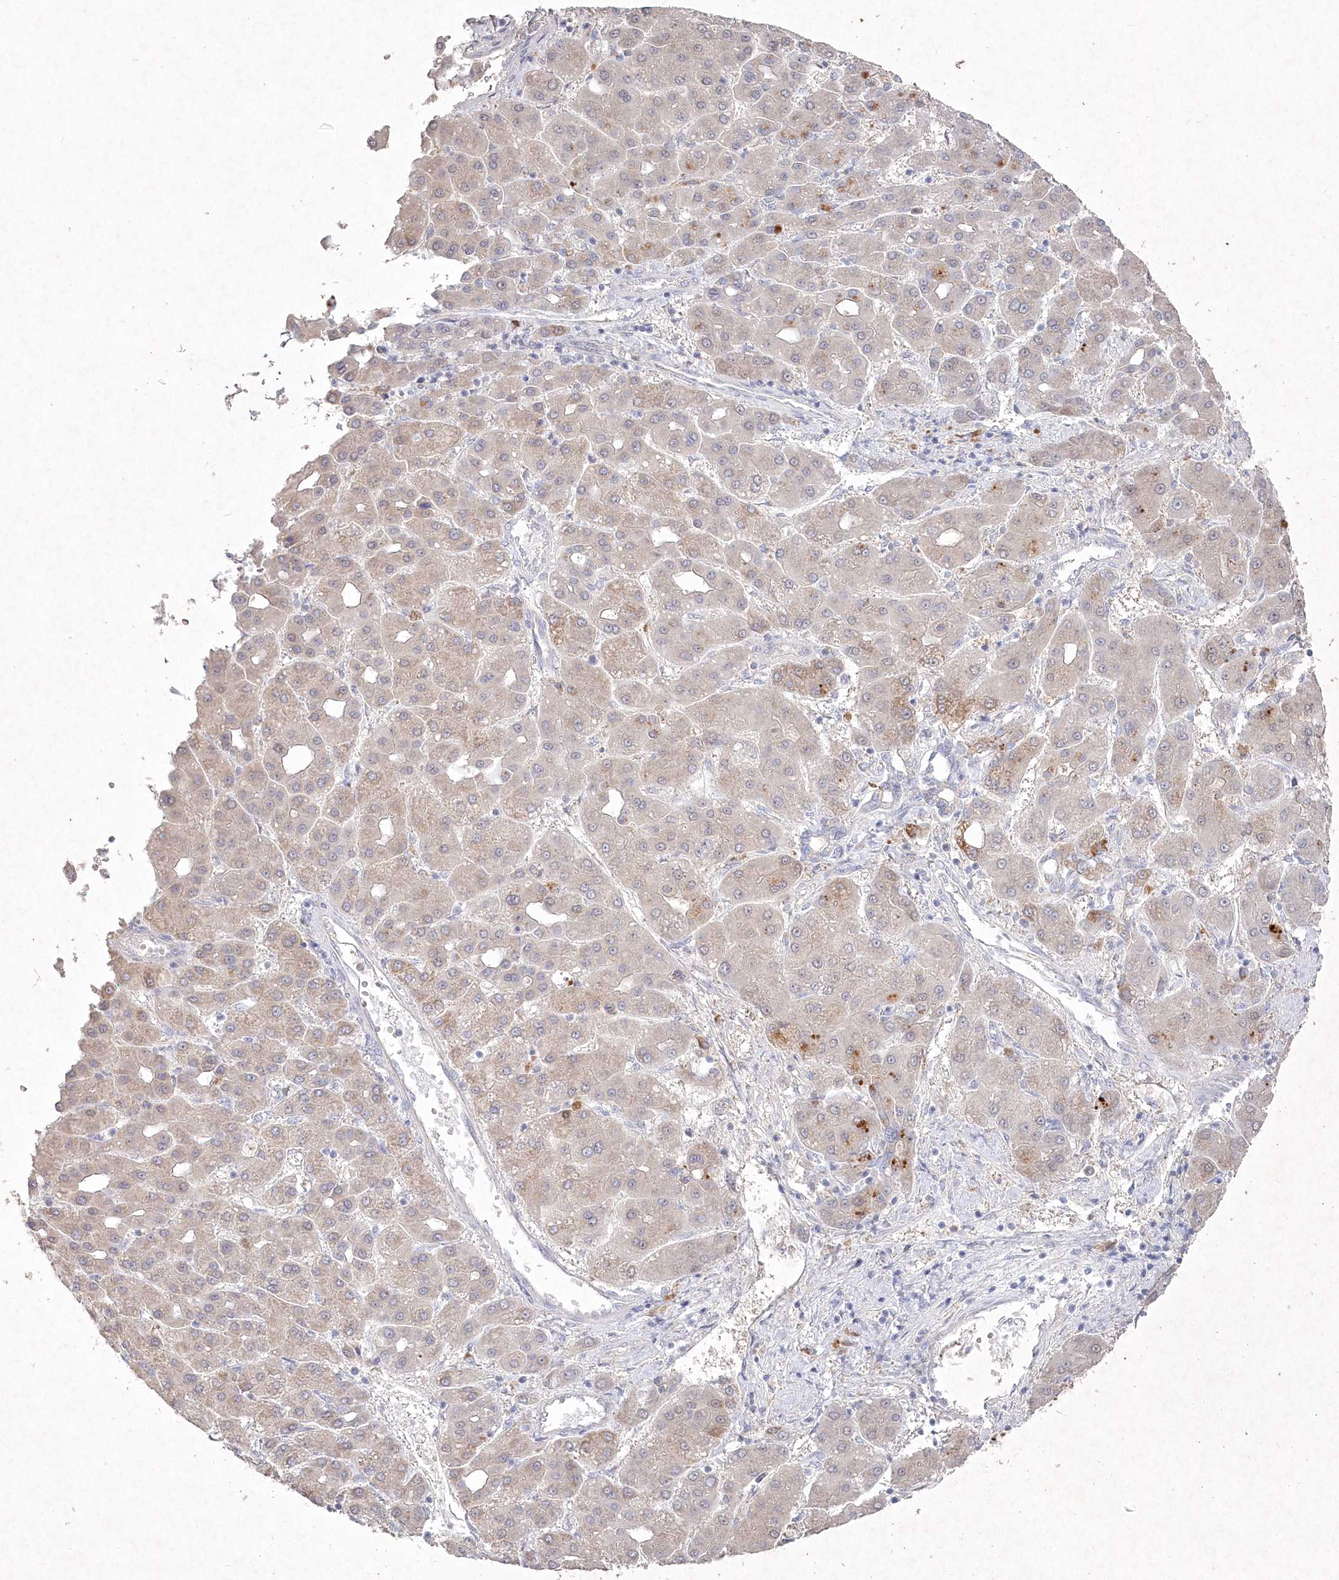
{"staining": {"intensity": "weak", "quantity": "<25%", "location": "cytoplasmic/membranous"}, "tissue": "liver cancer", "cell_type": "Tumor cells", "image_type": "cancer", "snomed": [{"axis": "morphology", "description": "Carcinoma, Hepatocellular, NOS"}, {"axis": "topography", "description": "Liver"}], "caption": "Tumor cells are negative for protein expression in human liver cancer (hepatocellular carcinoma).", "gene": "TGFBRAP1", "patient": {"sex": "male", "age": 65}}